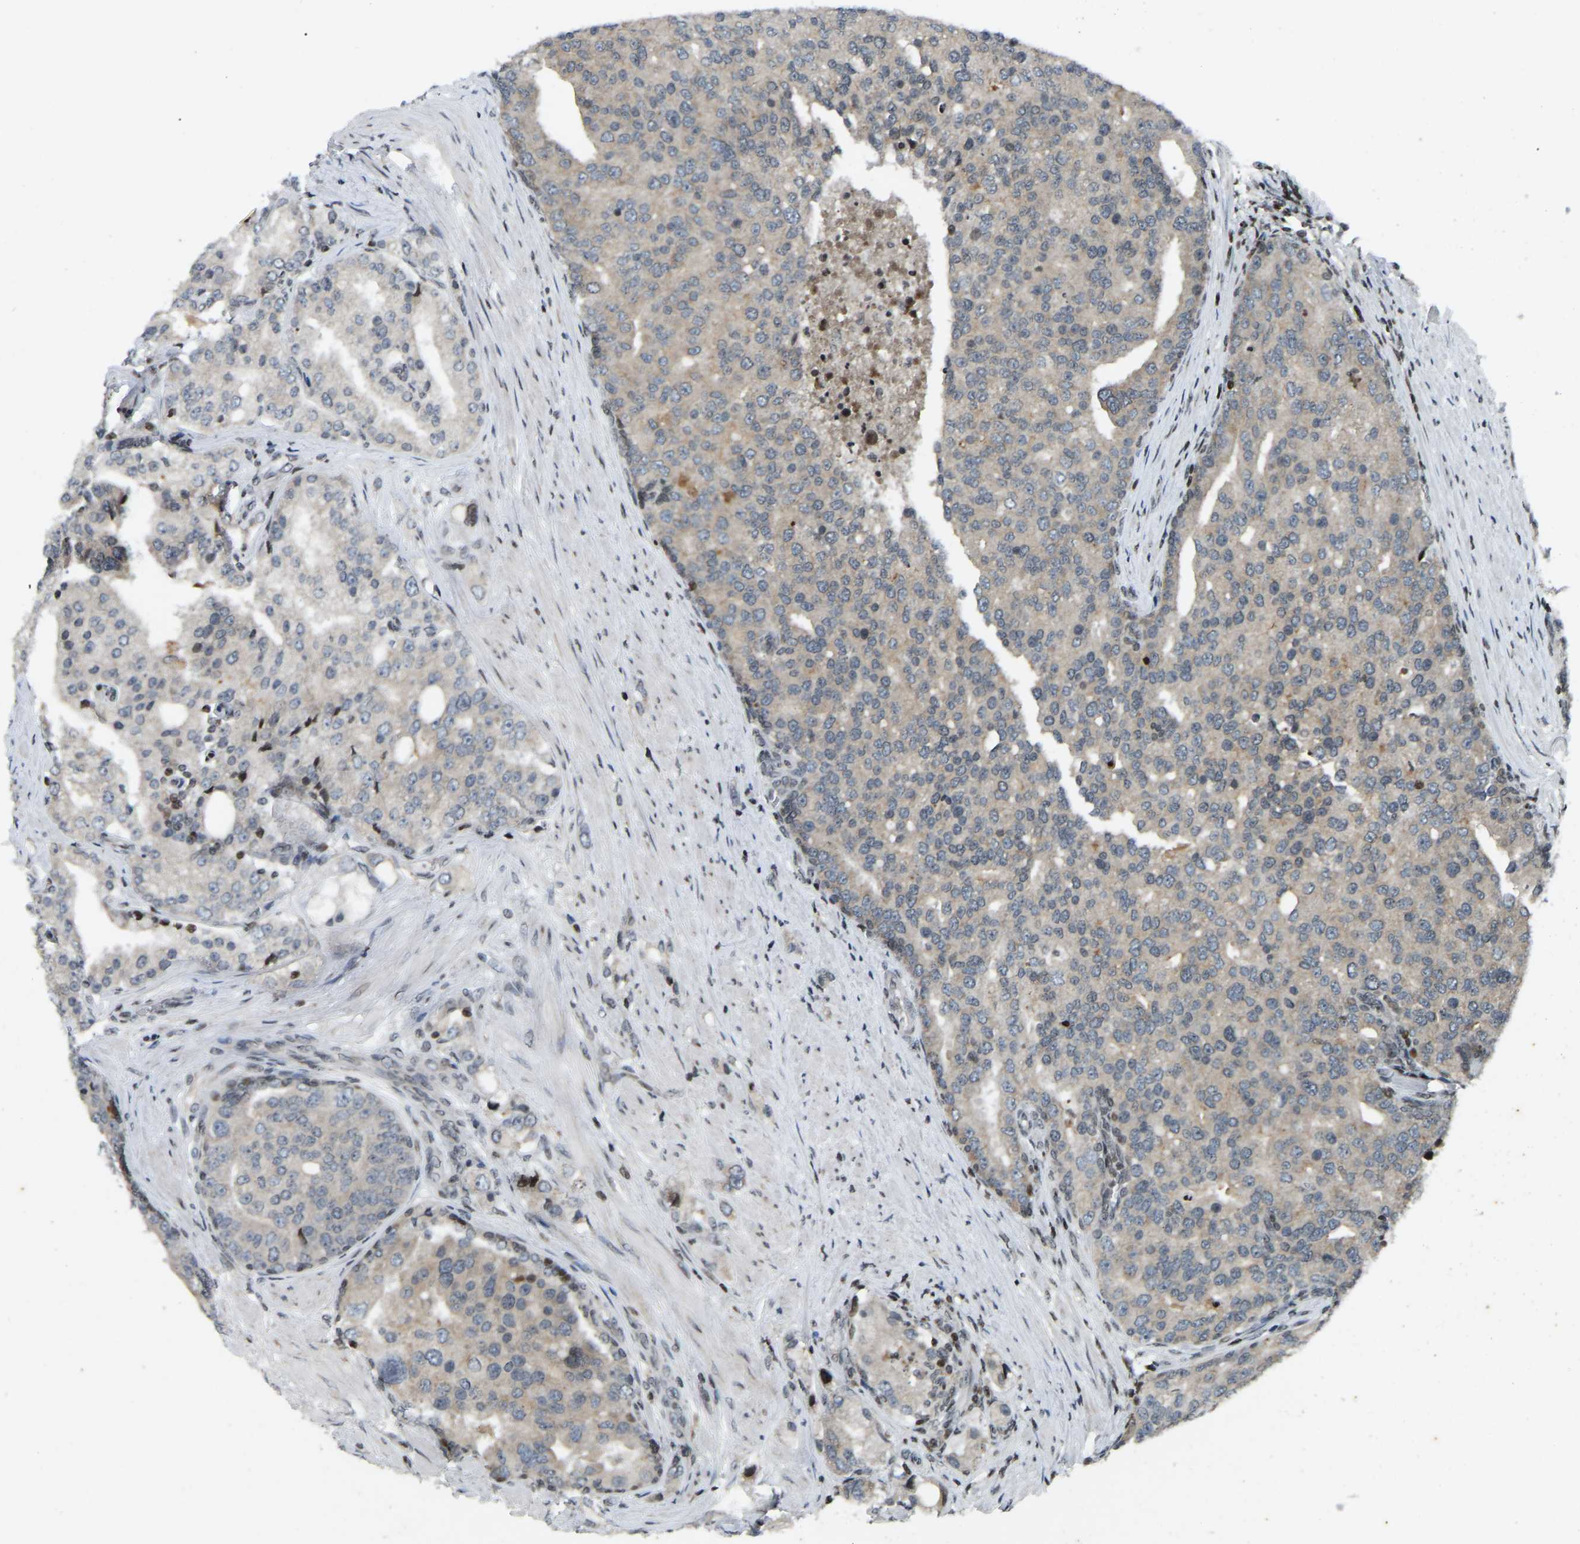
{"staining": {"intensity": "weak", "quantity": "25%-75%", "location": "cytoplasmic/membranous"}, "tissue": "prostate cancer", "cell_type": "Tumor cells", "image_type": "cancer", "snomed": [{"axis": "morphology", "description": "Adenocarcinoma, High grade"}, {"axis": "topography", "description": "Prostate"}], "caption": "Protein expression analysis of prostate high-grade adenocarcinoma displays weak cytoplasmic/membranous expression in about 25%-75% of tumor cells.", "gene": "PARL", "patient": {"sex": "male", "age": 50}}